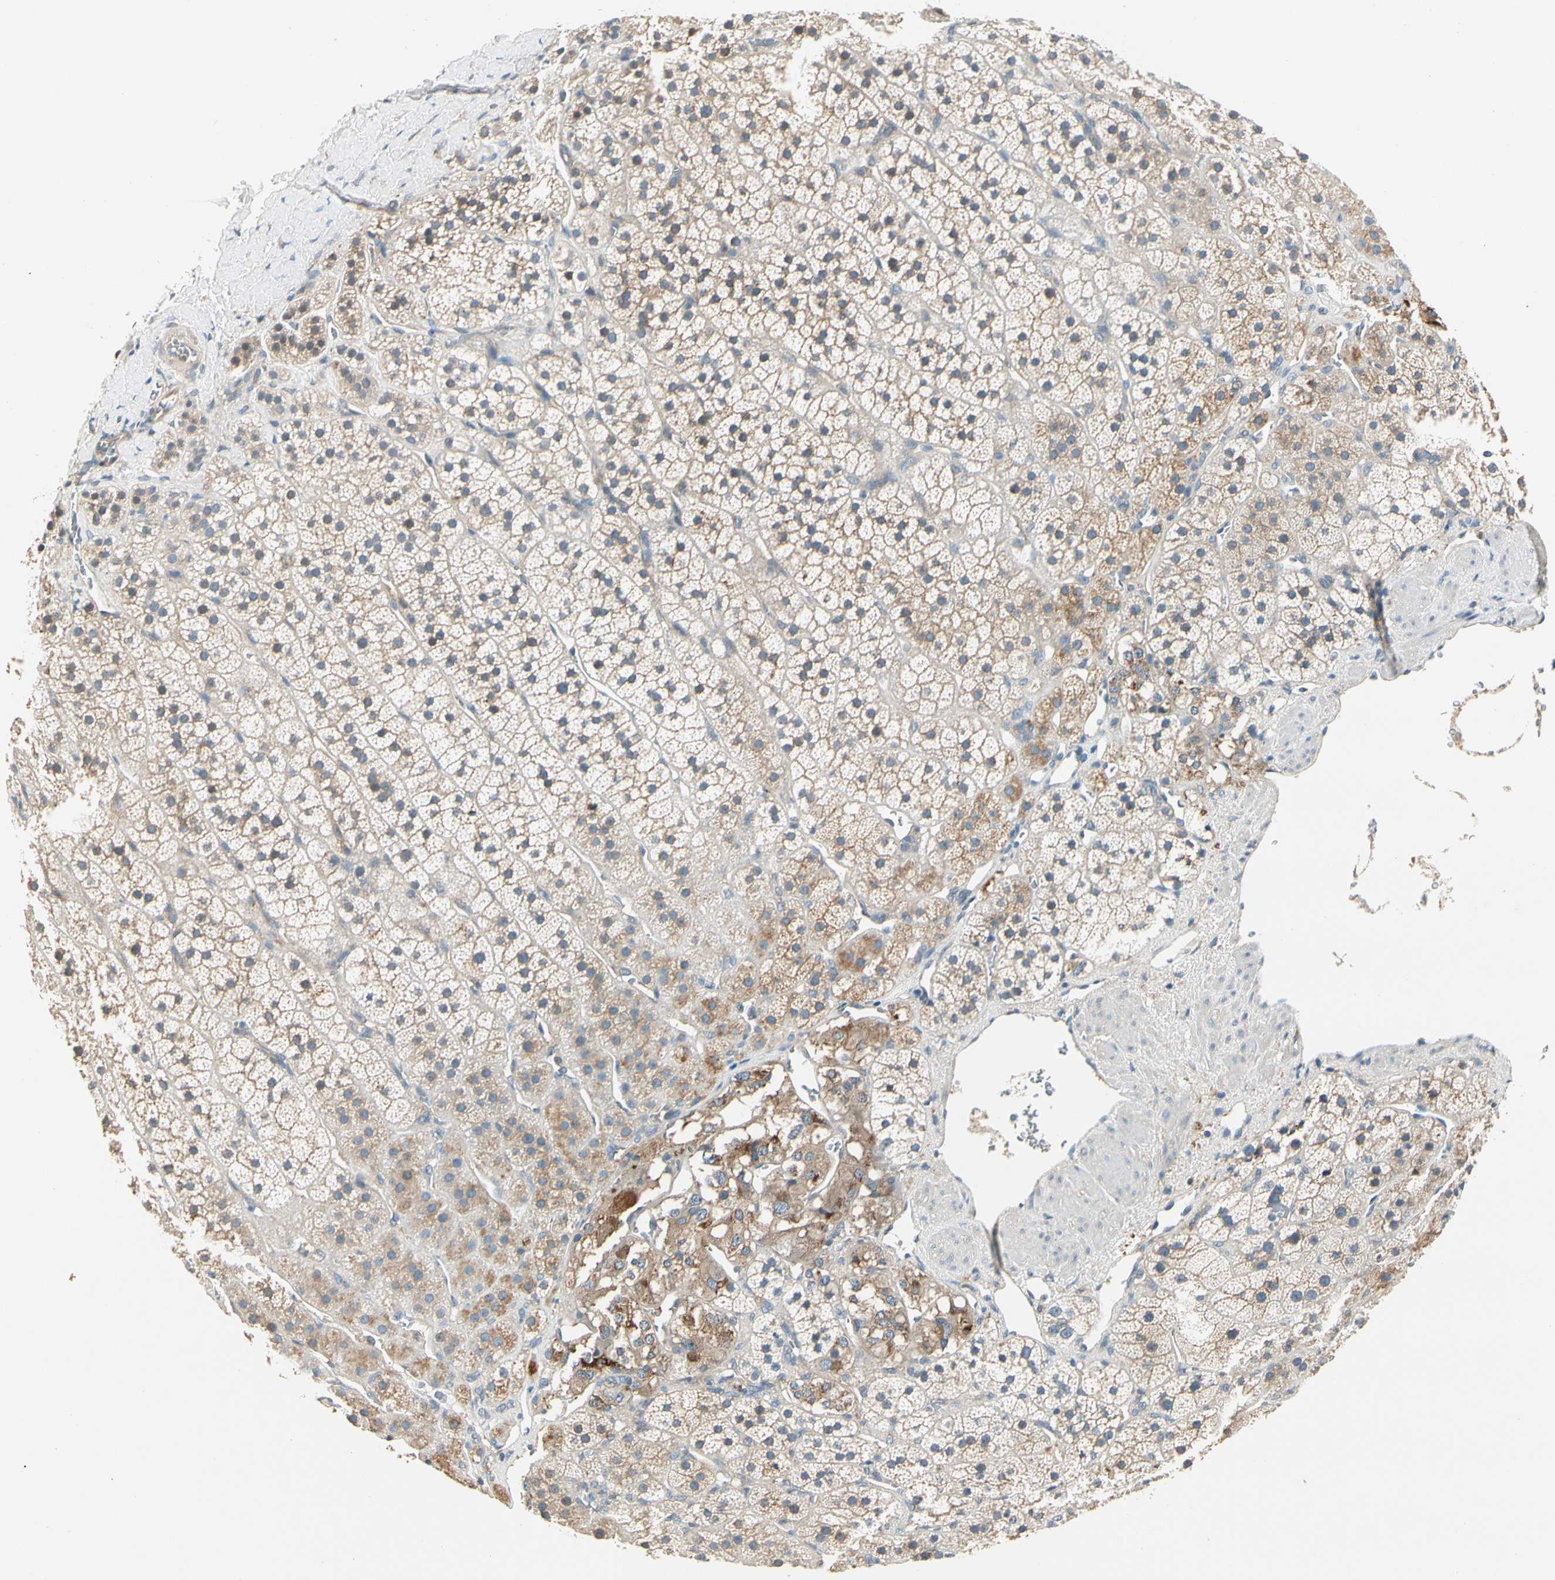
{"staining": {"intensity": "moderate", "quantity": "<25%", "location": "cytoplasmic/membranous"}, "tissue": "adrenal gland", "cell_type": "Glandular cells", "image_type": "normal", "snomed": [{"axis": "morphology", "description": "Normal tissue, NOS"}, {"axis": "topography", "description": "Adrenal gland"}], "caption": "Immunohistochemical staining of benign human adrenal gland shows <25% levels of moderate cytoplasmic/membranous protein staining in about <25% of glandular cells.", "gene": "ROCK2", "patient": {"sex": "female", "age": 44}}